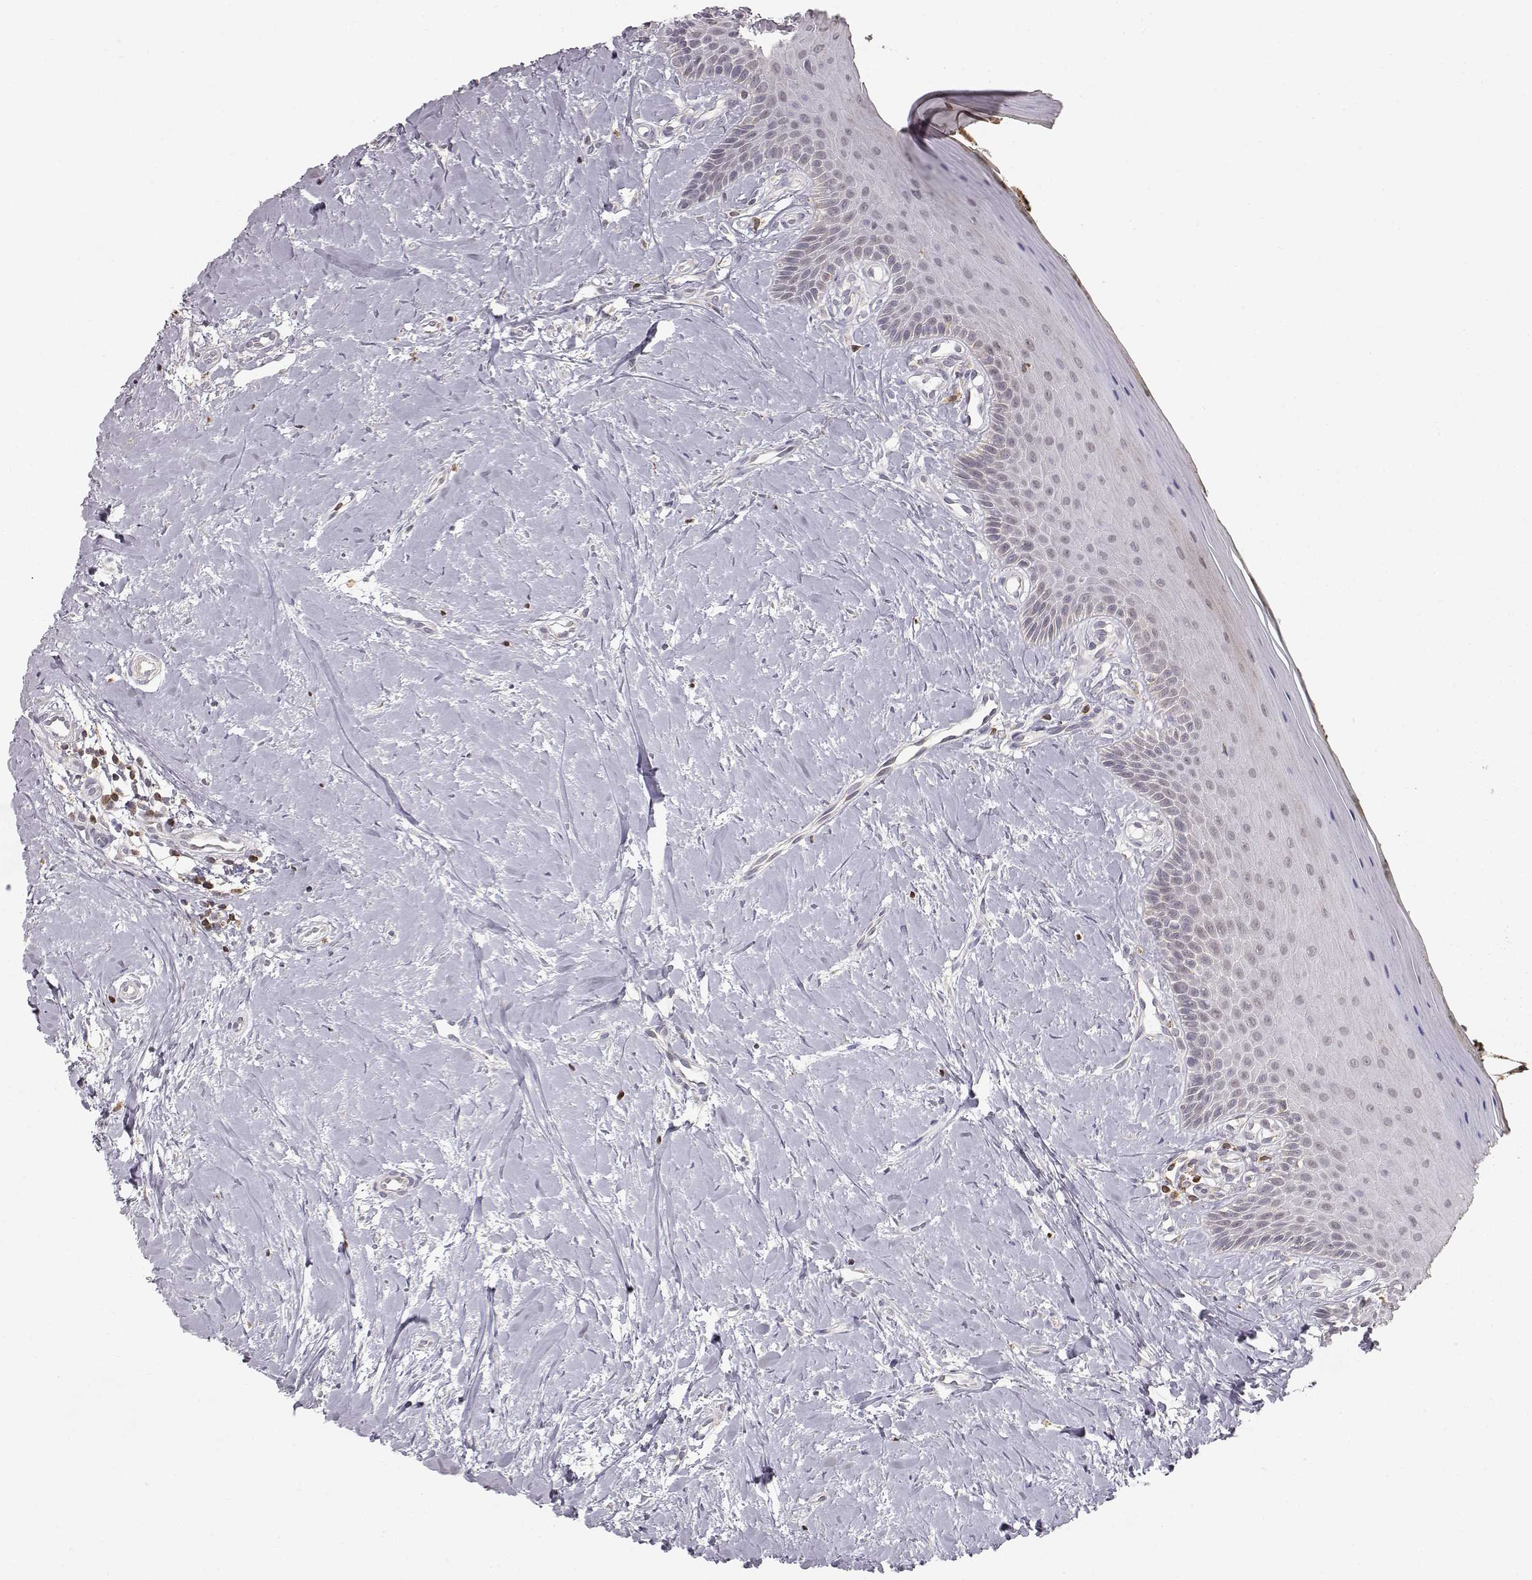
{"staining": {"intensity": "weak", "quantity": "25%-75%", "location": "cytoplasmic/membranous"}, "tissue": "oral mucosa", "cell_type": "Squamous epithelial cells", "image_type": "normal", "snomed": [{"axis": "morphology", "description": "Normal tissue, NOS"}, {"axis": "topography", "description": "Oral tissue"}], "caption": "IHC staining of normal oral mucosa, which demonstrates low levels of weak cytoplasmic/membranous staining in approximately 25%-75% of squamous epithelial cells indicating weak cytoplasmic/membranous protein staining. The staining was performed using DAB (3,3'-diaminobenzidine) (brown) for protein detection and nuclei were counterstained in hematoxylin (blue).", "gene": "GRAP2", "patient": {"sex": "female", "age": 43}}